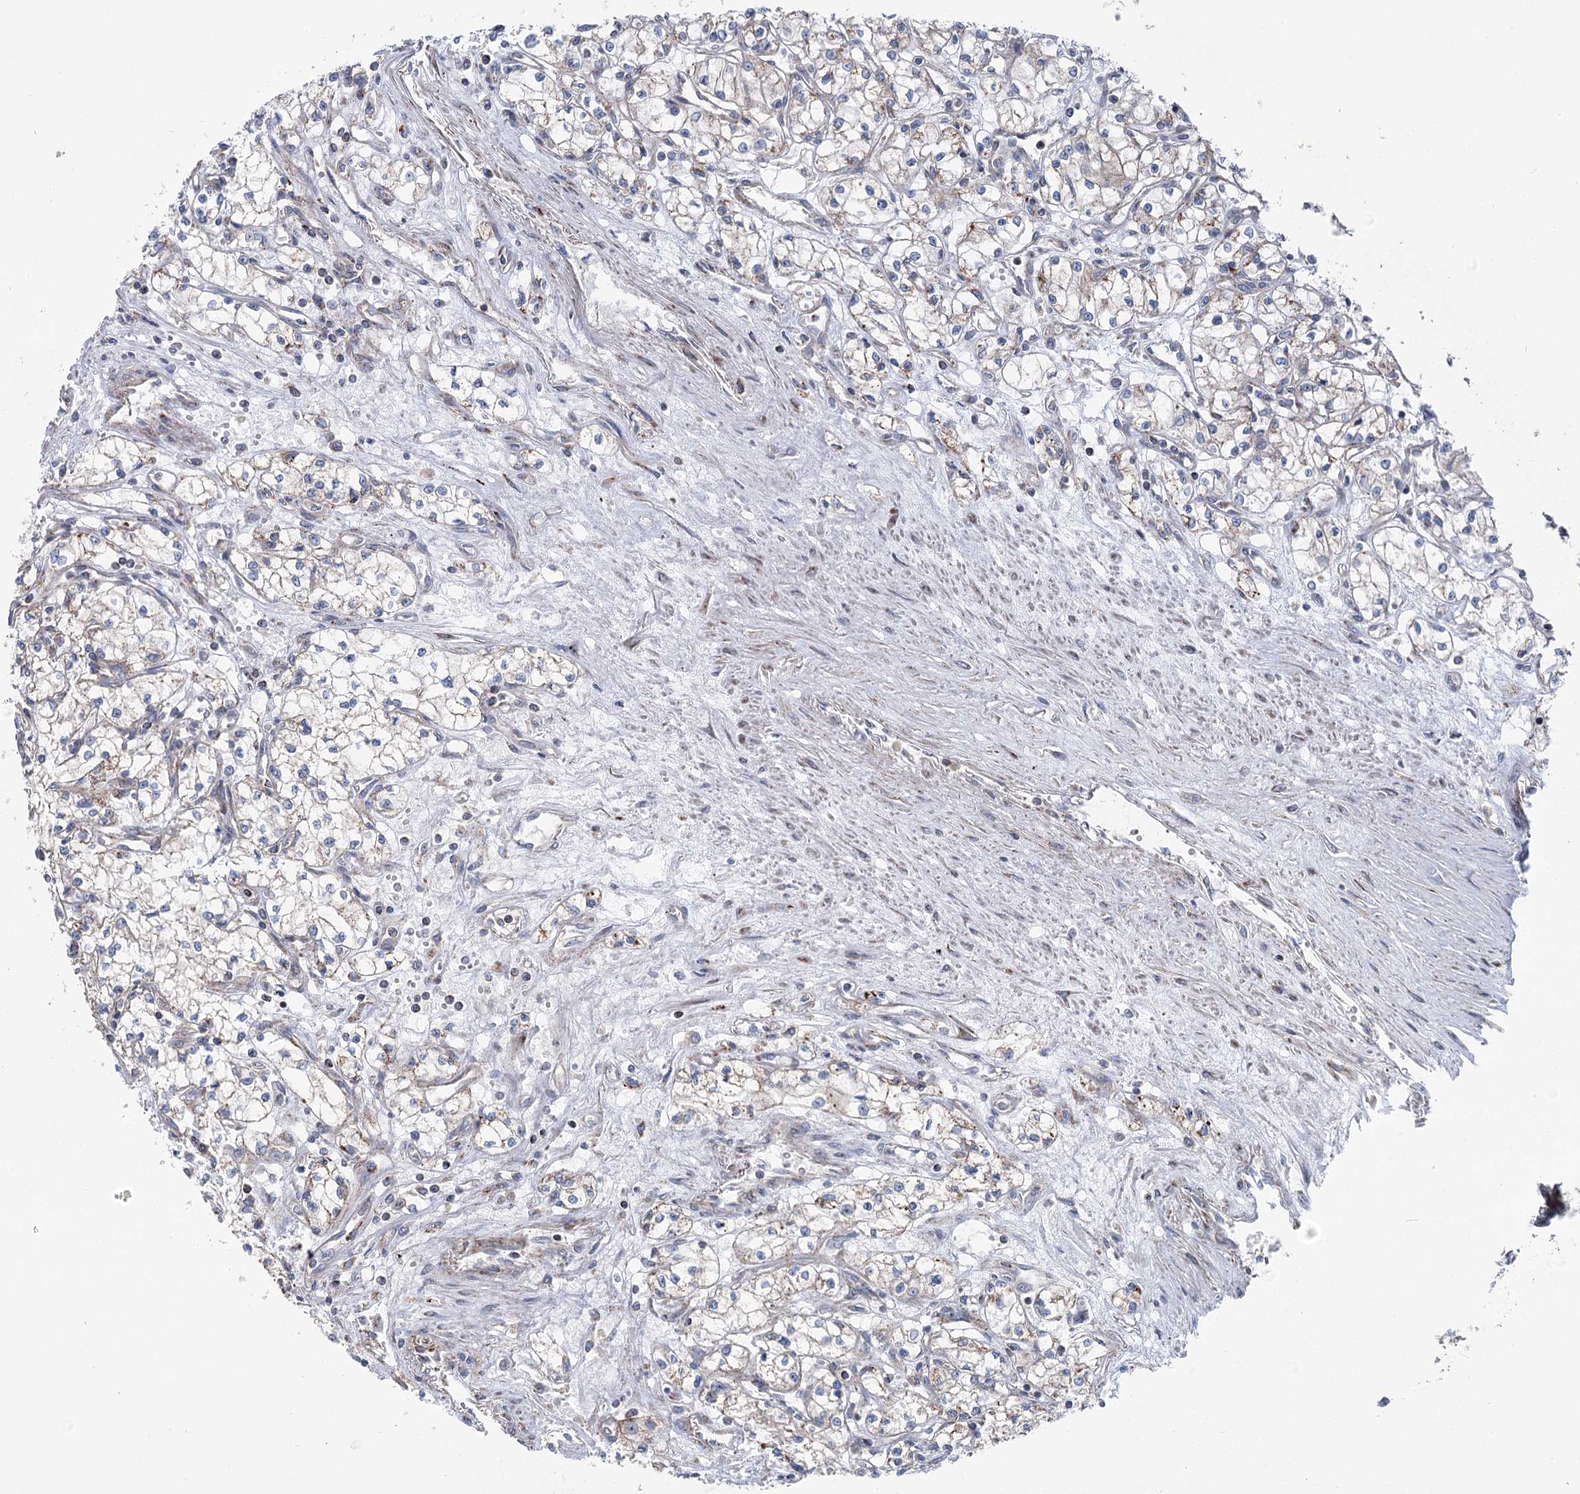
{"staining": {"intensity": "weak", "quantity": "25%-75%", "location": "cytoplasmic/membranous"}, "tissue": "renal cancer", "cell_type": "Tumor cells", "image_type": "cancer", "snomed": [{"axis": "morphology", "description": "Adenocarcinoma, NOS"}, {"axis": "topography", "description": "Kidney"}], "caption": "Immunohistochemical staining of human renal cancer shows low levels of weak cytoplasmic/membranous positivity in approximately 25%-75% of tumor cells.", "gene": "MARK2", "patient": {"sex": "male", "age": 59}}